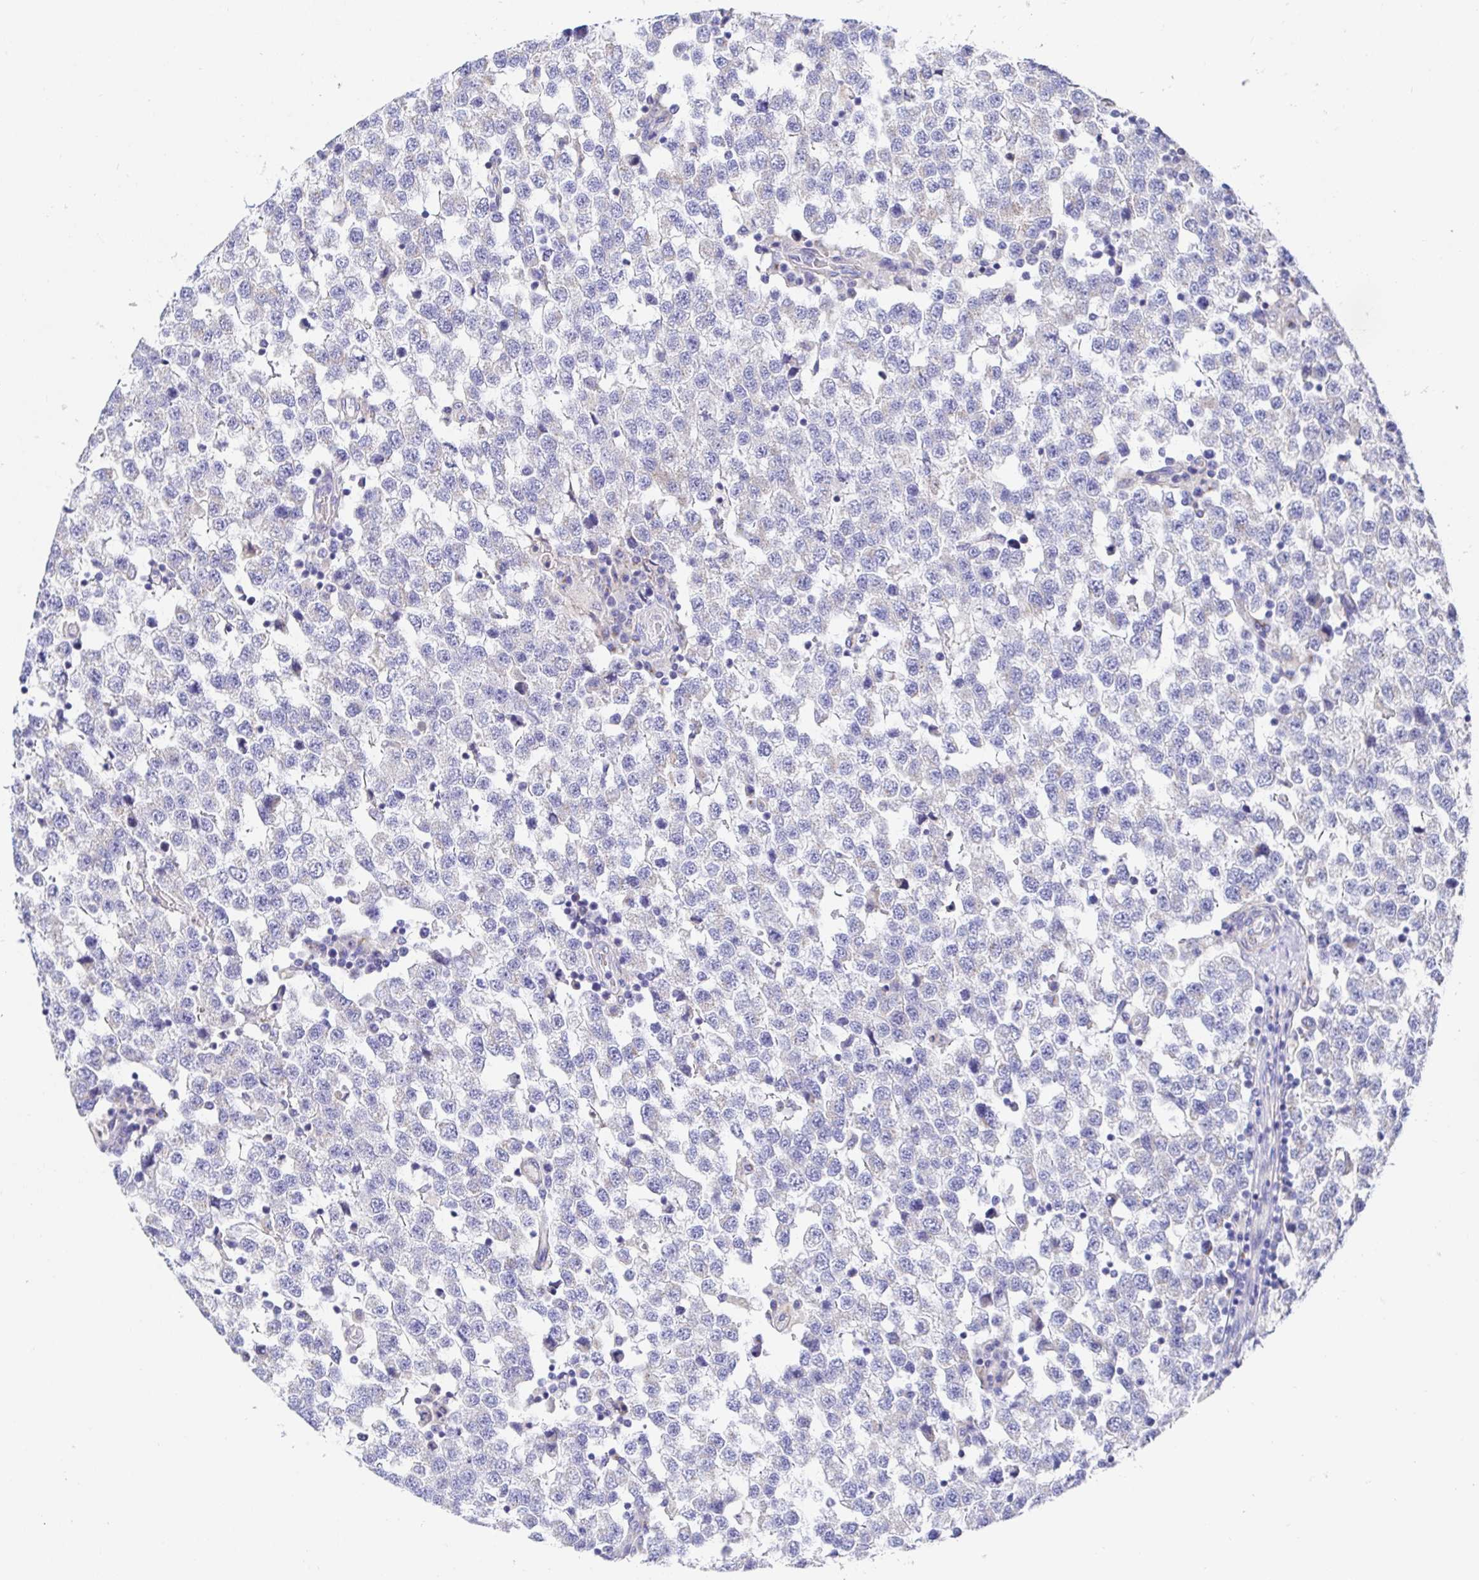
{"staining": {"intensity": "weak", "quantity": "<25%", "location": "cytoplasmic/membranous"}, "tissue": "testis cancer", "cell_type": "Tumor cells", "image_type": "cancer", "snomed": [{"axis": "morphology", "description": "Seminoma, NOS"}, {"axis": "topography", "description": "Testis"}], "caption": "This is a photomicrograph of IHC staining of testis cancer, which shows no expression in tumor cells.", "gene": "GOLGA1", "patient": {"sex": "male", "age": 34}}